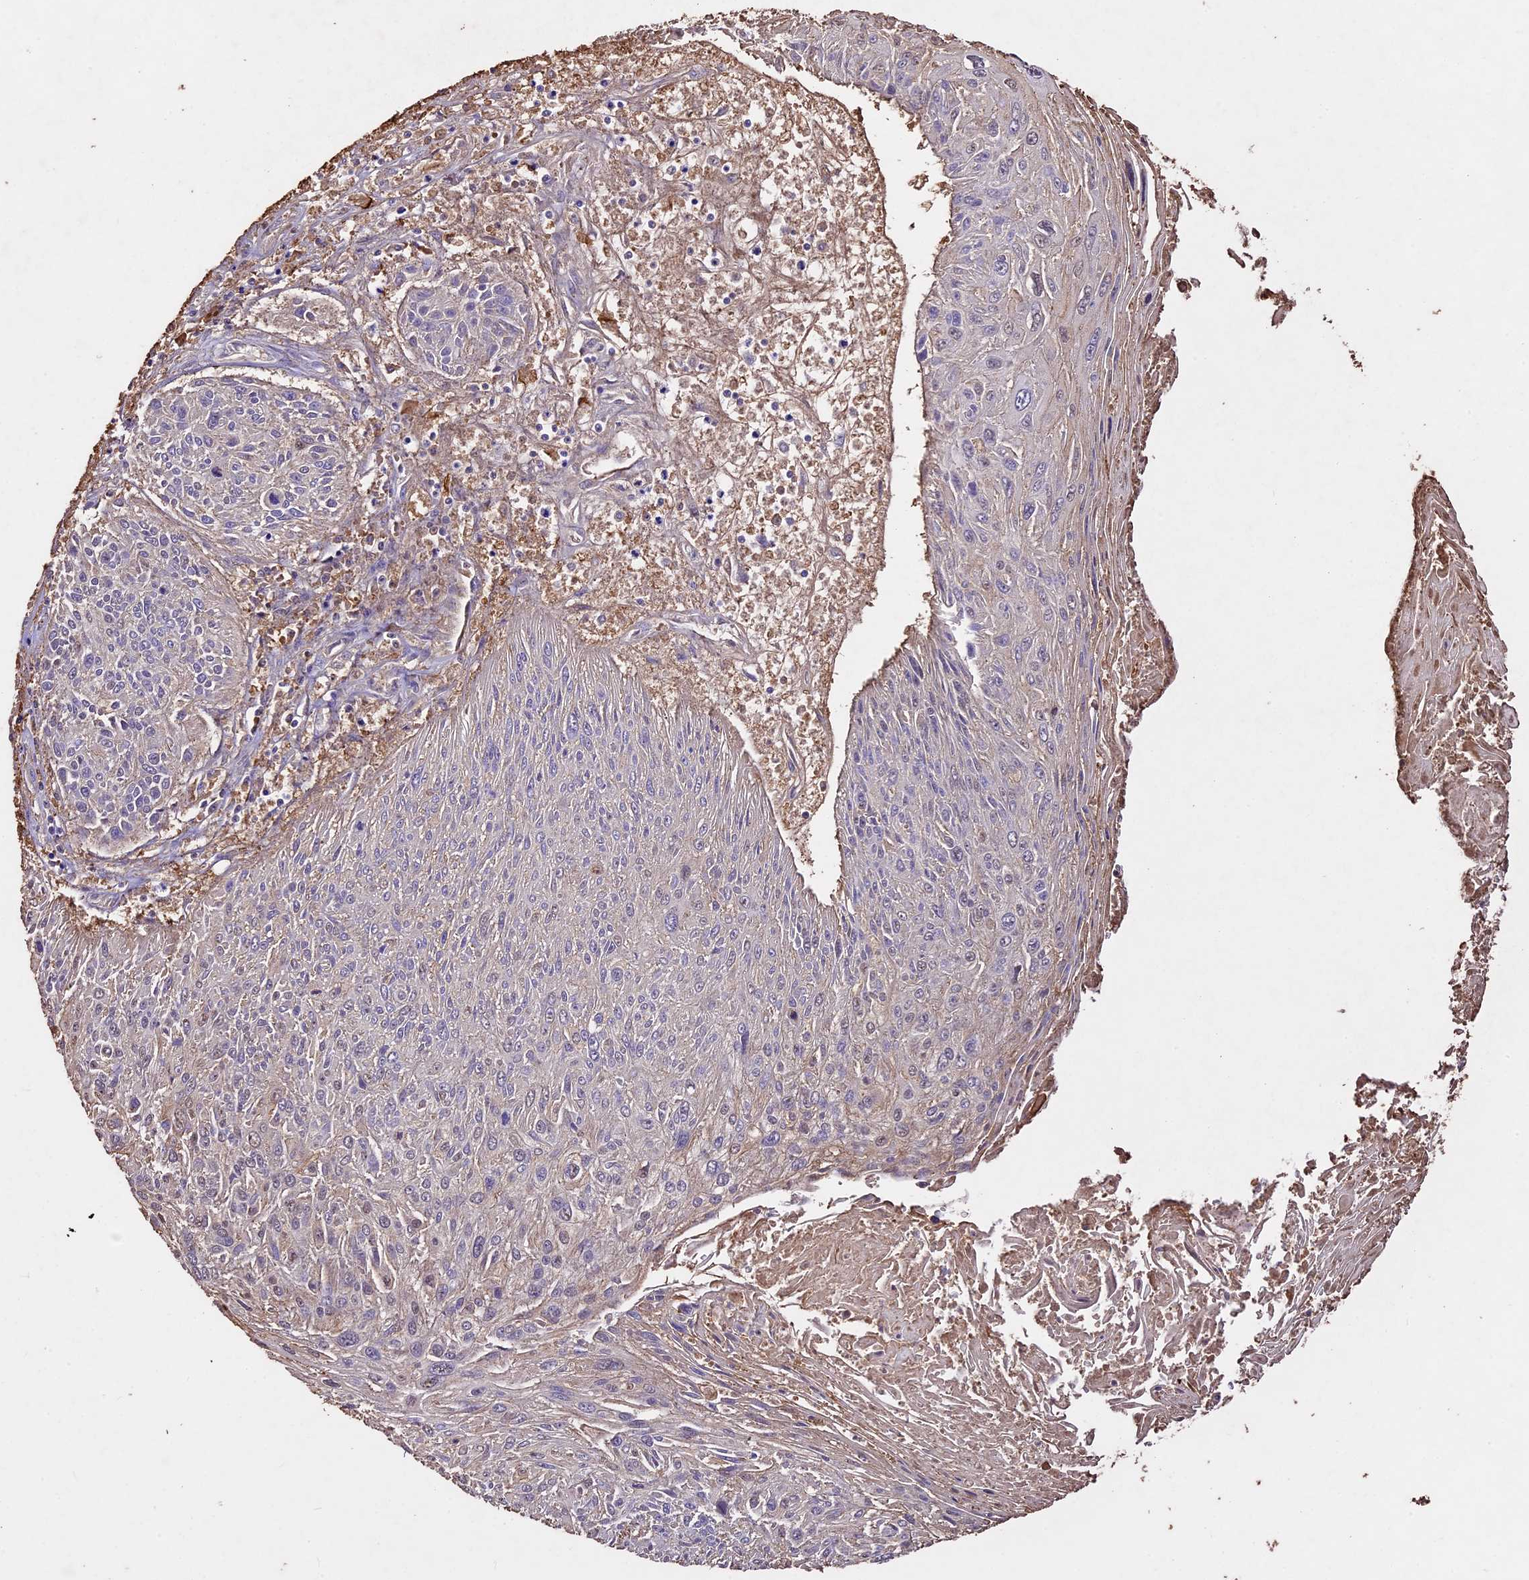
{"staining": {"intensity": "negative", "quantity": "none", "location": "none"}, "tissue": "cervical cancer", "cell_type": "Tumor cells", "image_type": "cancer", "snomed": [{"axis": "morphology", "description": "Squamous cell carcinoma, NOS"}, {"axis": "topography", "description": "Cervix"}], "caption": "IHC micrograph of neoplastic tissue: human cervical cancer stained with DAB (3,3'-diaminobenzidine) reveals no significant protein expression in tumor cells. (DAB immunohistochemistry with hematoxylin counter stain).", "gene": "CRLF1", "patient": {"sex": "female", "age": 51}}